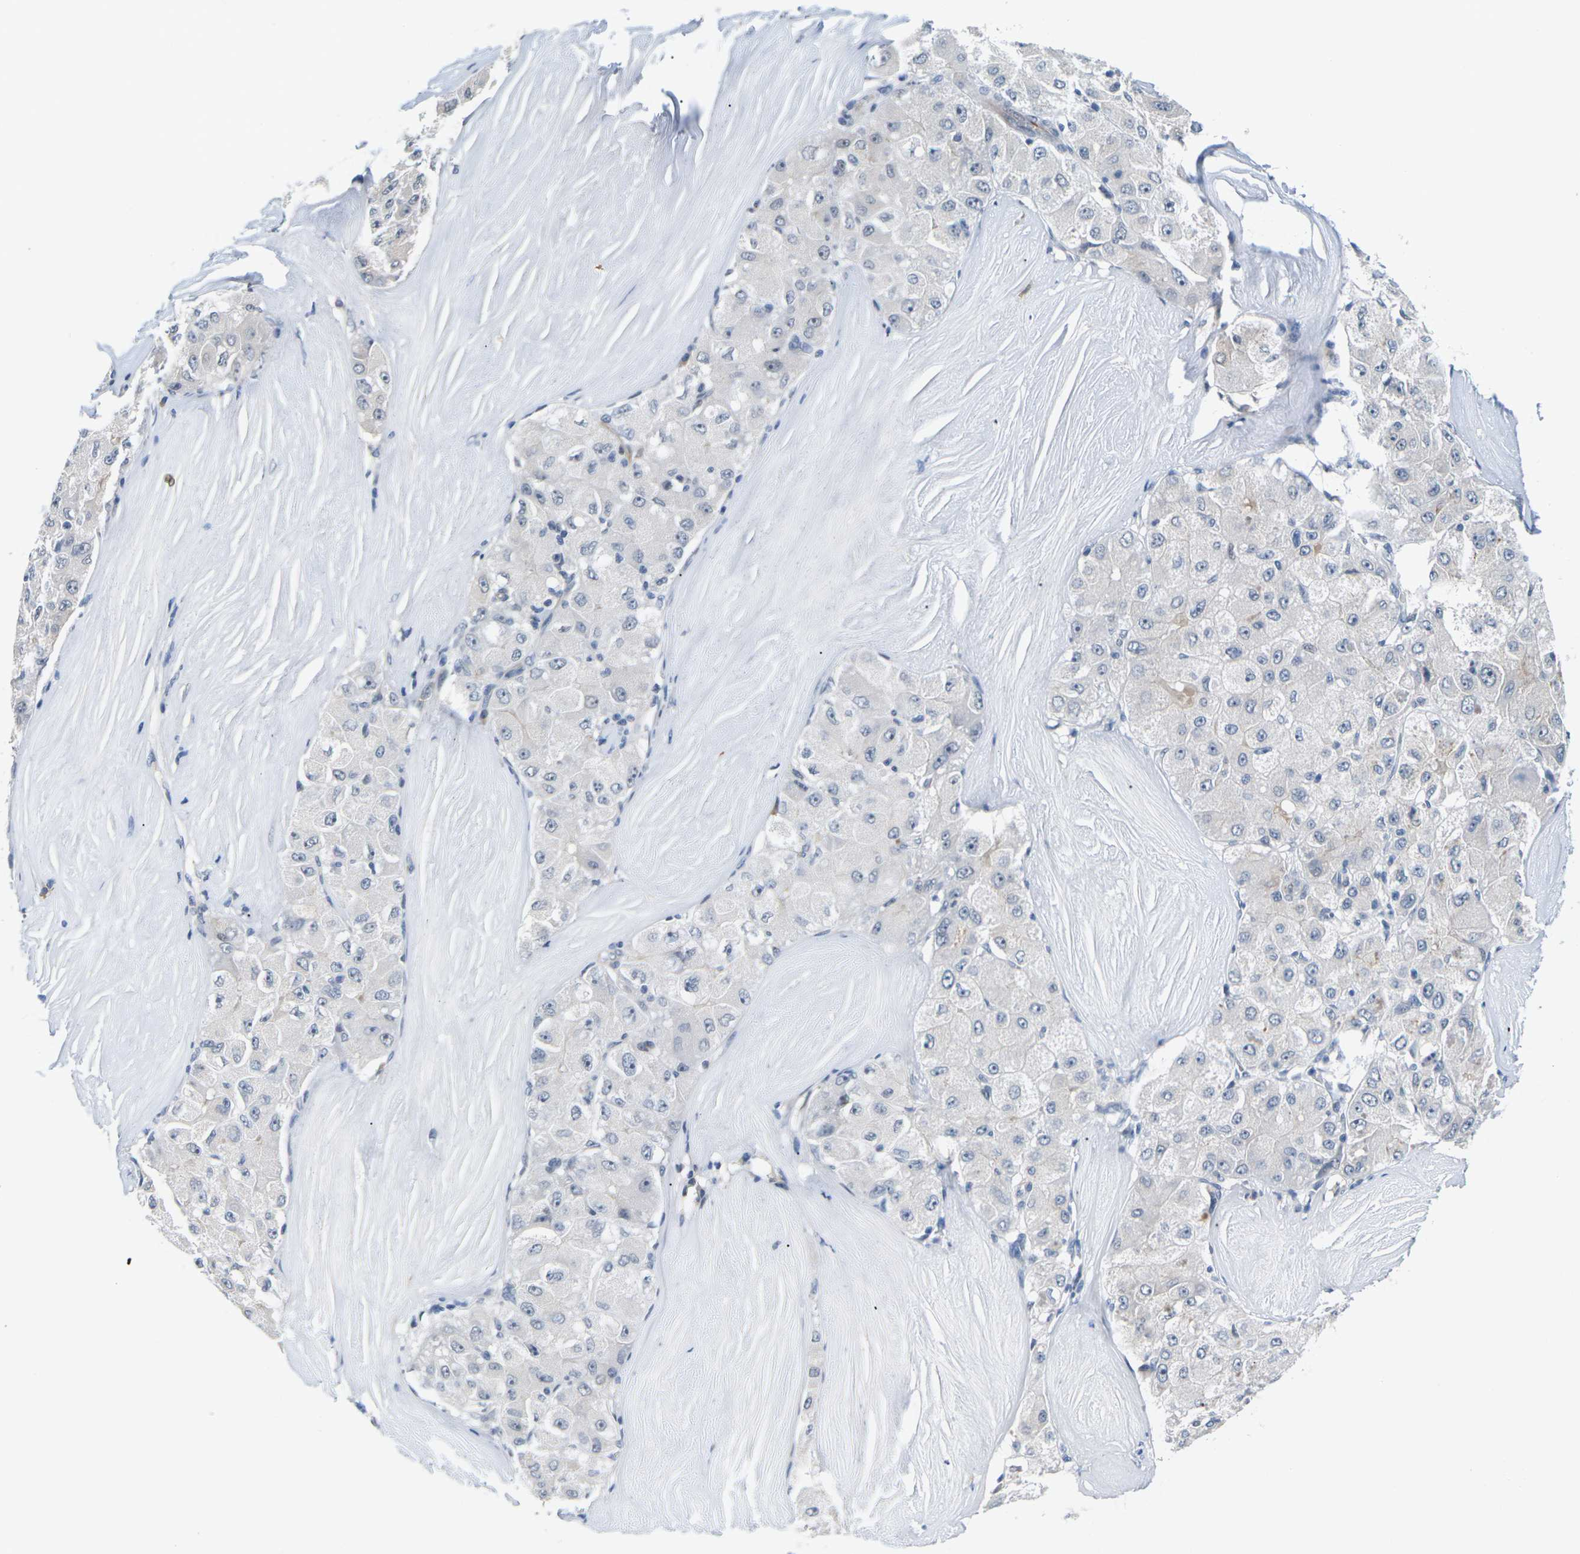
{"staining": {"intensity": "negative", "quantity": "none", "location": "none"}, "tissue": "liver cancer", "cell_type": "Tumor cells", "image_type": "cancer", "snomed": [{"axis": "morphology", "description": "Carcinoma, Hepatocellular, NOS"}, {"axis": "topography", "description": "Liver"}], "caption": "Immunohistochemistry (IHC) photomicrograph of neoplastic tissue: human liver cancer (hepatocellular carcinoma) stained with DAB (3,3'-diaminobenzidine) shows no significant protein positivity in tumor cells.", "gene": "PKP2", "patient": {"sex": "male", "age": 80}}